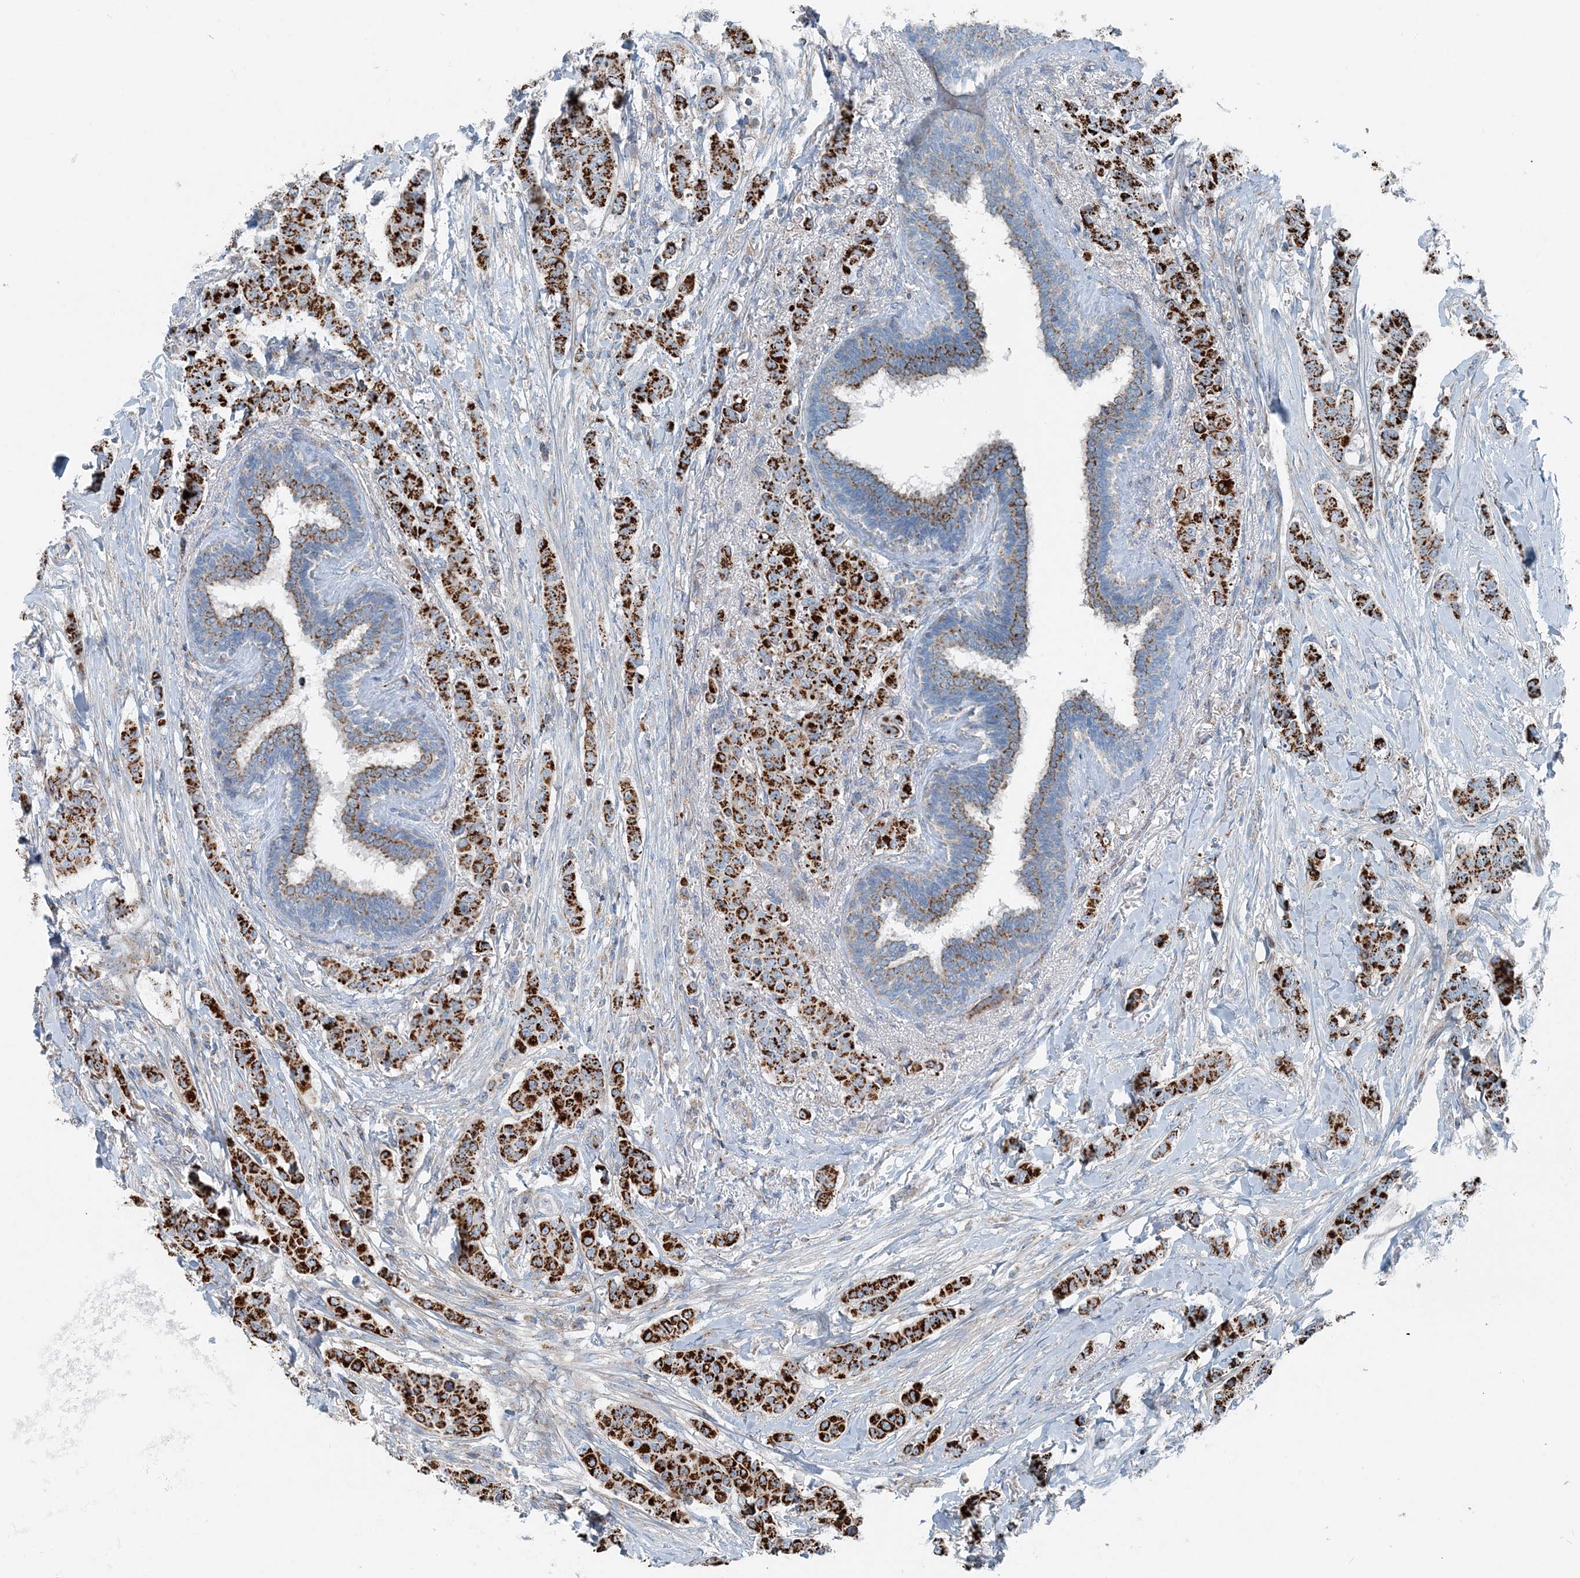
{"staining": {"intensity": "strong", "quantity": ">75%", "location": "cytoplasmic/membranous"}, "tissue": "breast cancer", "cell_type": "Tumor cells", "image_type": "cancer", "snomed": [{"axis": "morphology", "description": "Duct carcinoma"}, {"axis": "topography", "description": "Breast"}], "caption": "DAB immunohistochemical staining of human breast cancer (invasive ductal carcinoma) shows strong cytoplasmic/membranous protein positivity in about >75% of tumor cells.", "gene": "INTU", "patient": {"sex": "female", "age": 40}}